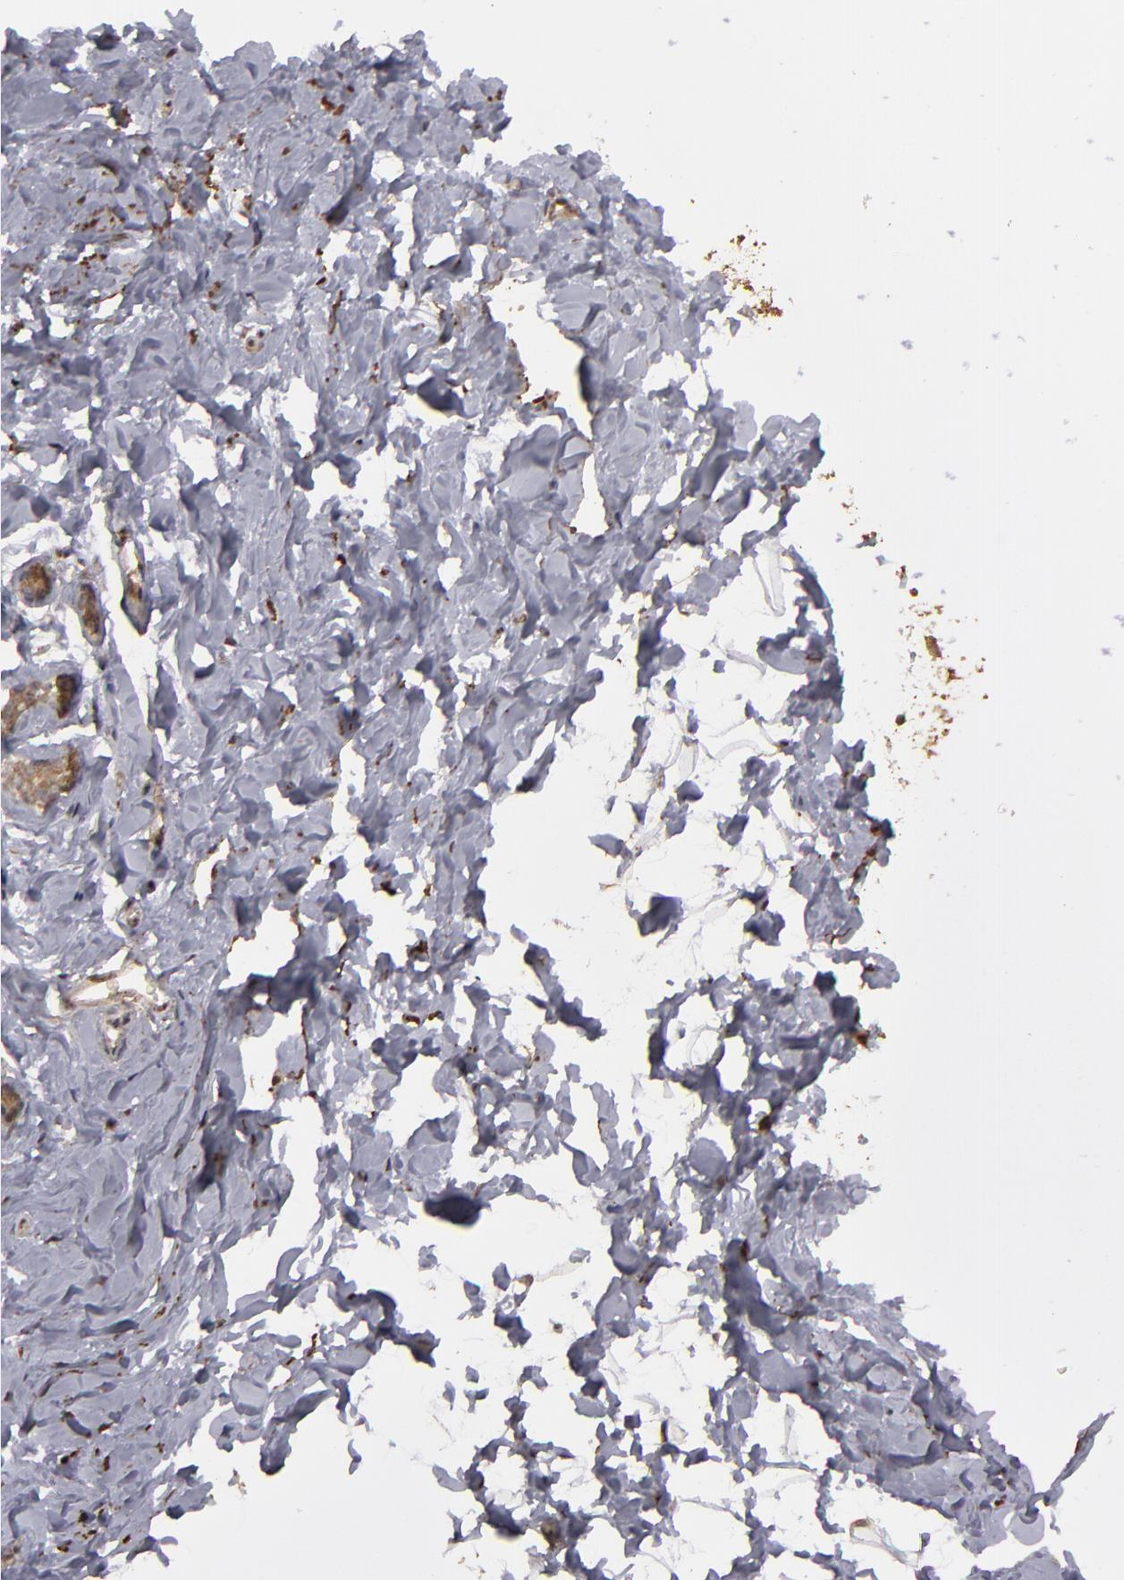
{"staining": {"intensity": "moderate", "quantity": "<25%", "location": "cytoplasmic/membranous"}, "tissue": "breast", "cell_type": "Adipocytes", "image_type": "normal", "snomed": [{"axis": "morphology", "description": "Normal tissue, NOS"}, {"axis": "topography", "description": "Breast"}], "caption": "Human breast stained for a protein (brown) reveals moderate cytoplasmic/membranous positive expression in approximately <25% of adipocytes.", "gene": "CD55", "patient": {"sex": "female", "age": 23}}